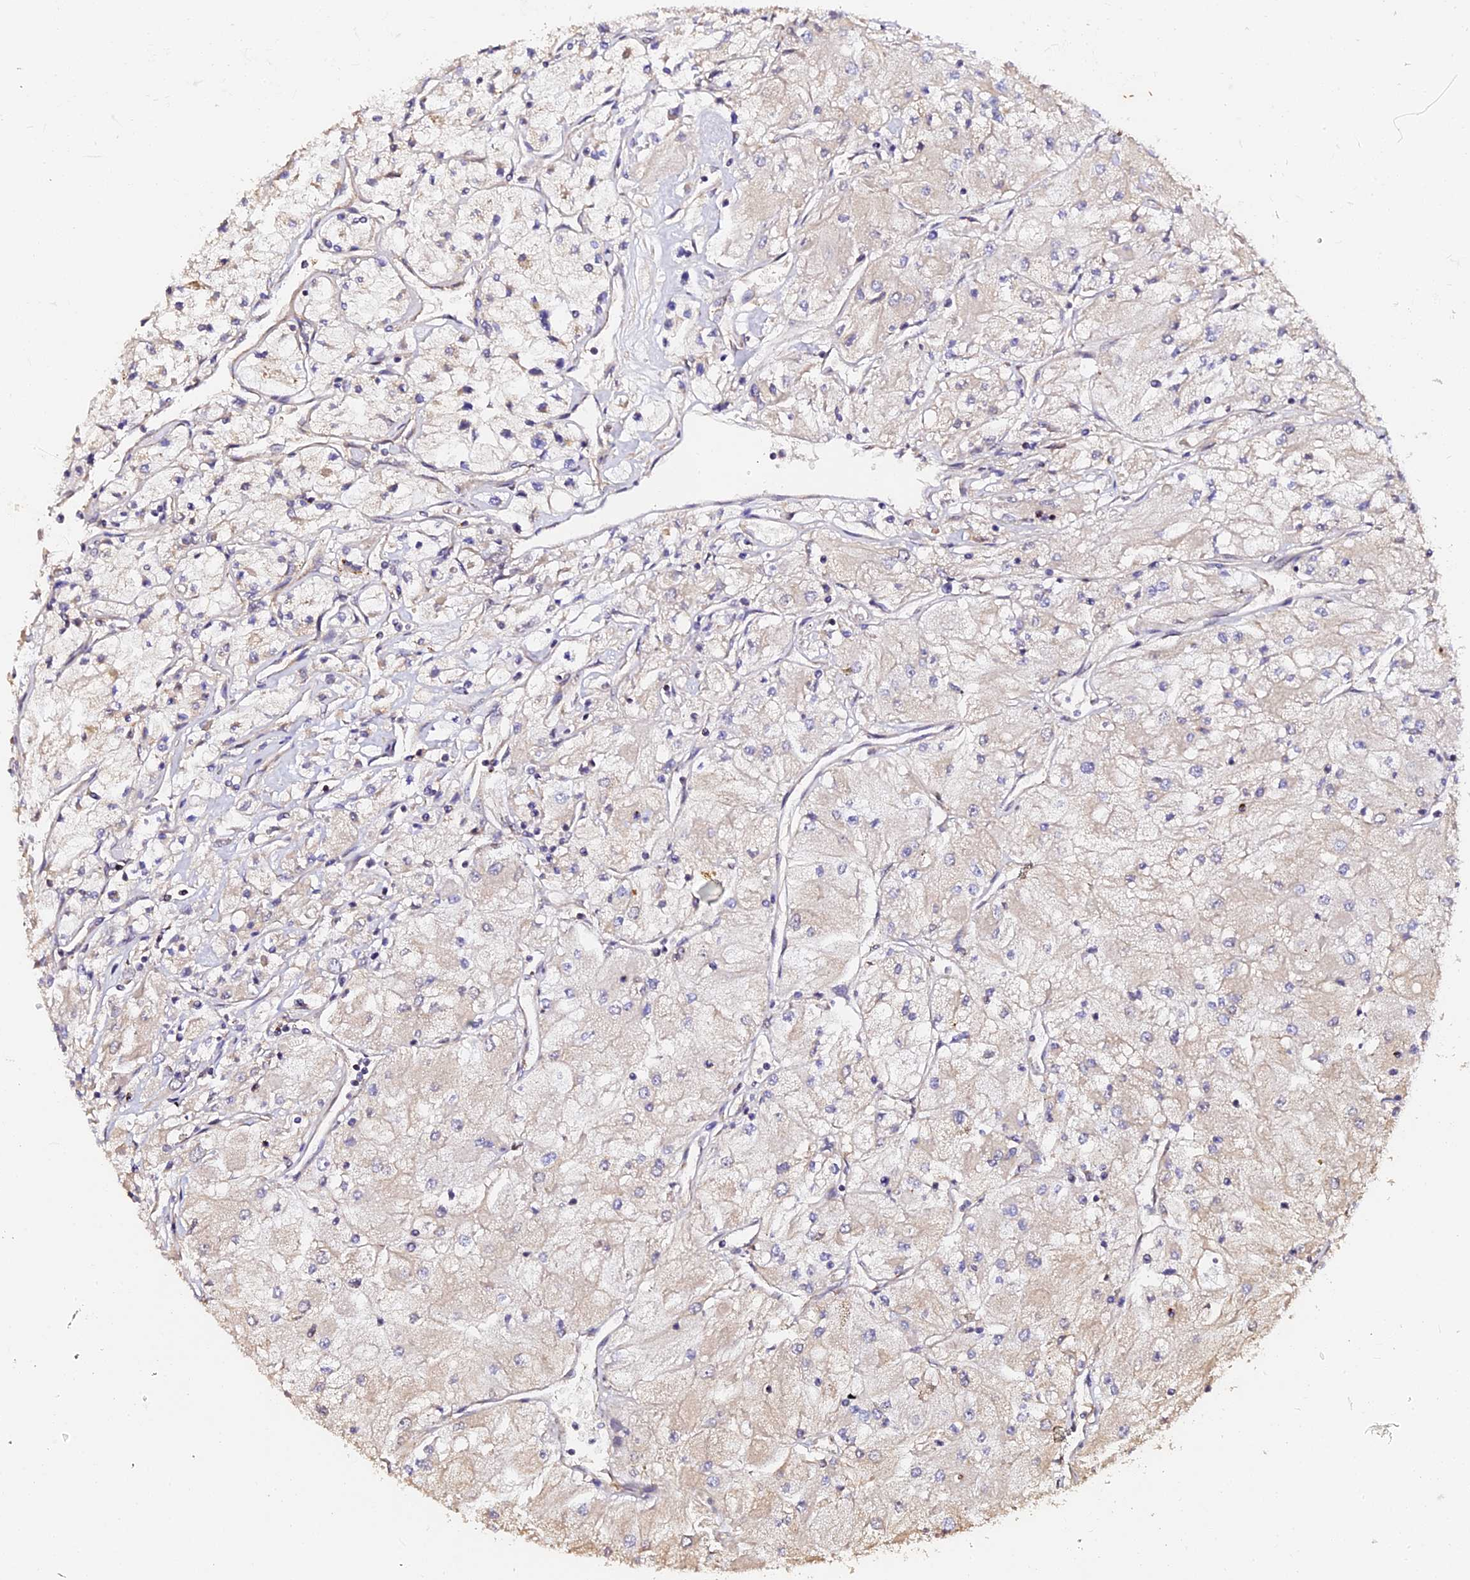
{"staining": {"intensity": "weak", "quantity": "<25%", "location": "cytoplasmic/membranous"}, "tissue": "renal cancer", "cell_type": "Tumor cells", "image_type": "cancer", "snomed": [{"axis": "morphology", "description": "Adenocarcinoma, NOS"}, {"axis": "topography", "description": "Kidney"}], "caption": "There is no significant positivity in tumor cells of renal cancer.", "gene": "TDO2", "patient": {"sex": "male", "age": 80}}